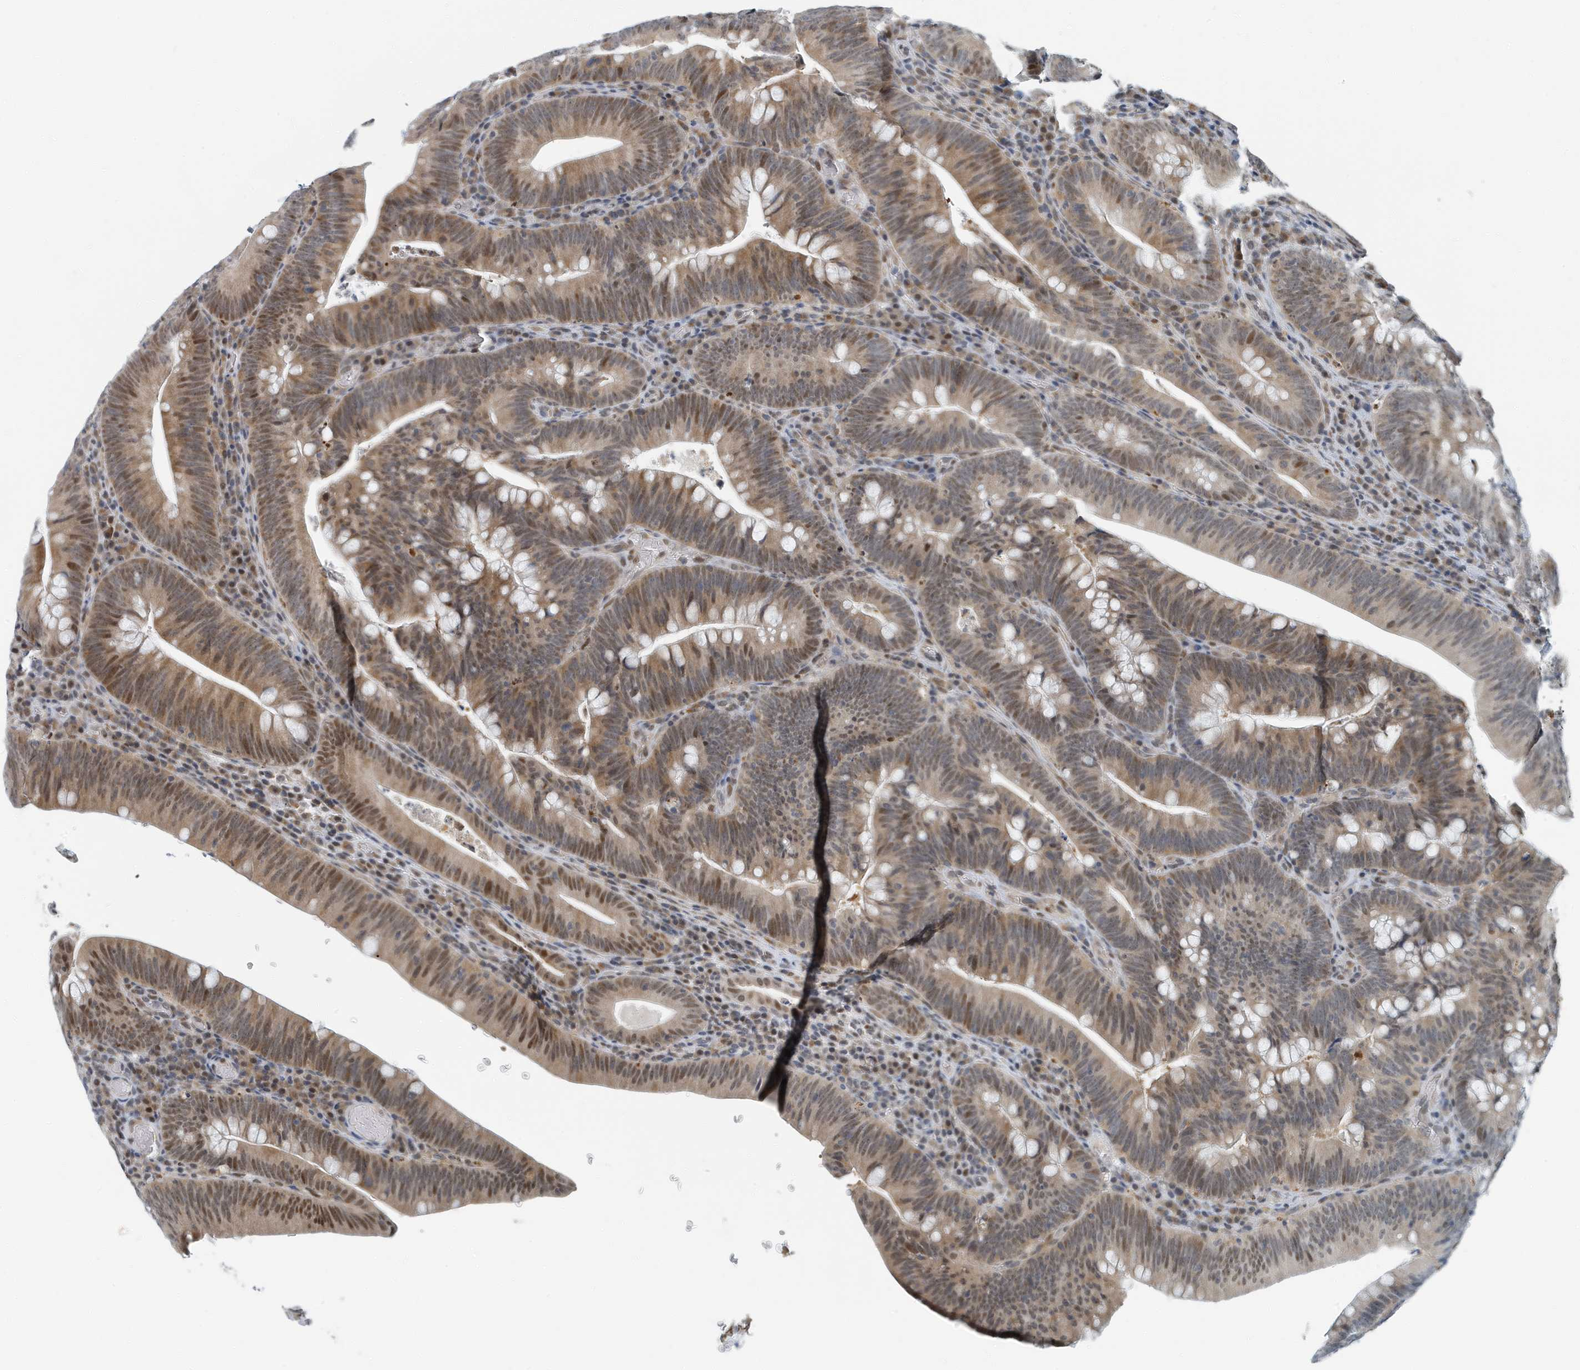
{"staining": {"intensity": "moderate", "quantity": "25%-75%", "location": "cytoplasmic/membranous,nuclear"}, "tissue": "colorectal cancer", "cell_type": "Tumor cells", "image_type": "cancer", "snomed": [{"axis": "morphology", "description": "Normal tissue, NOS"}, {"axis": "topography", "description": "Colon"}], "caption": "Colorectal cancer was stained to show a protein in brown. There is medium levels of moderate cytoplasmic/membranous and nuclear expression in approximately 25%-75% of tumor cells. (Stains: DAB in brown, nuclei in blue, Microscopy: brightfield microscopy at high magnification).", "gene": "KIF15", "patient": {"sex": "female", "age": 82}}